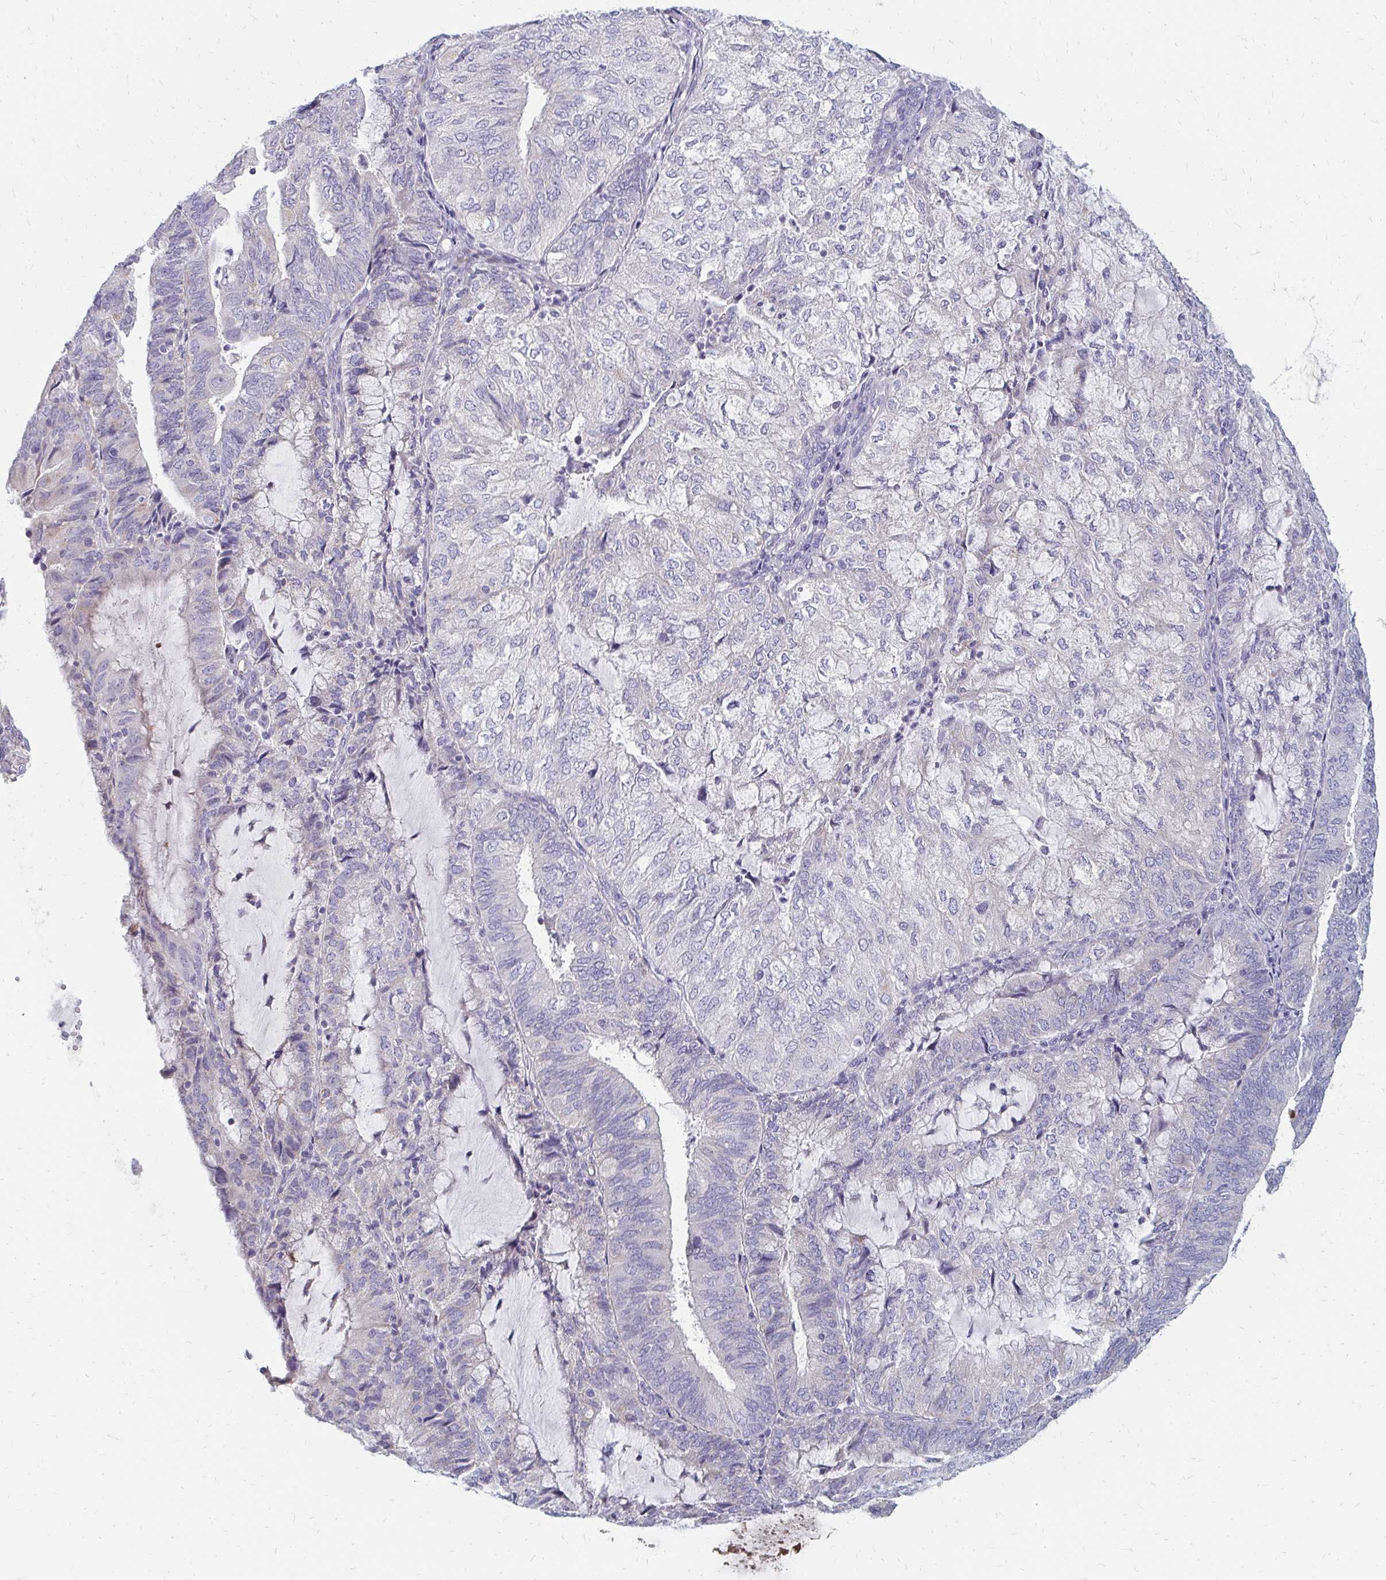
{"staining": {"intensity": "moderate", "quantity": "<25%", "location": "cytoplasmic/membranous"}, "tissue": "endometrial cancer", "cell_type": "Tumor cells", "image_type": "cancer", "snomed": [{"axis": "morphology", "description": "Adenocarcinoma, NOS"}, {"axis": "topography", "description": "Endometrium"}], "caption": "Endometrial cancer stained with a brown dye displays moderate cytoplasmic/membranous positive positivity in approximately <25% of tumor cells.", "gene": "OR10V1", "patient": {"sex": "female", "age": 81}}